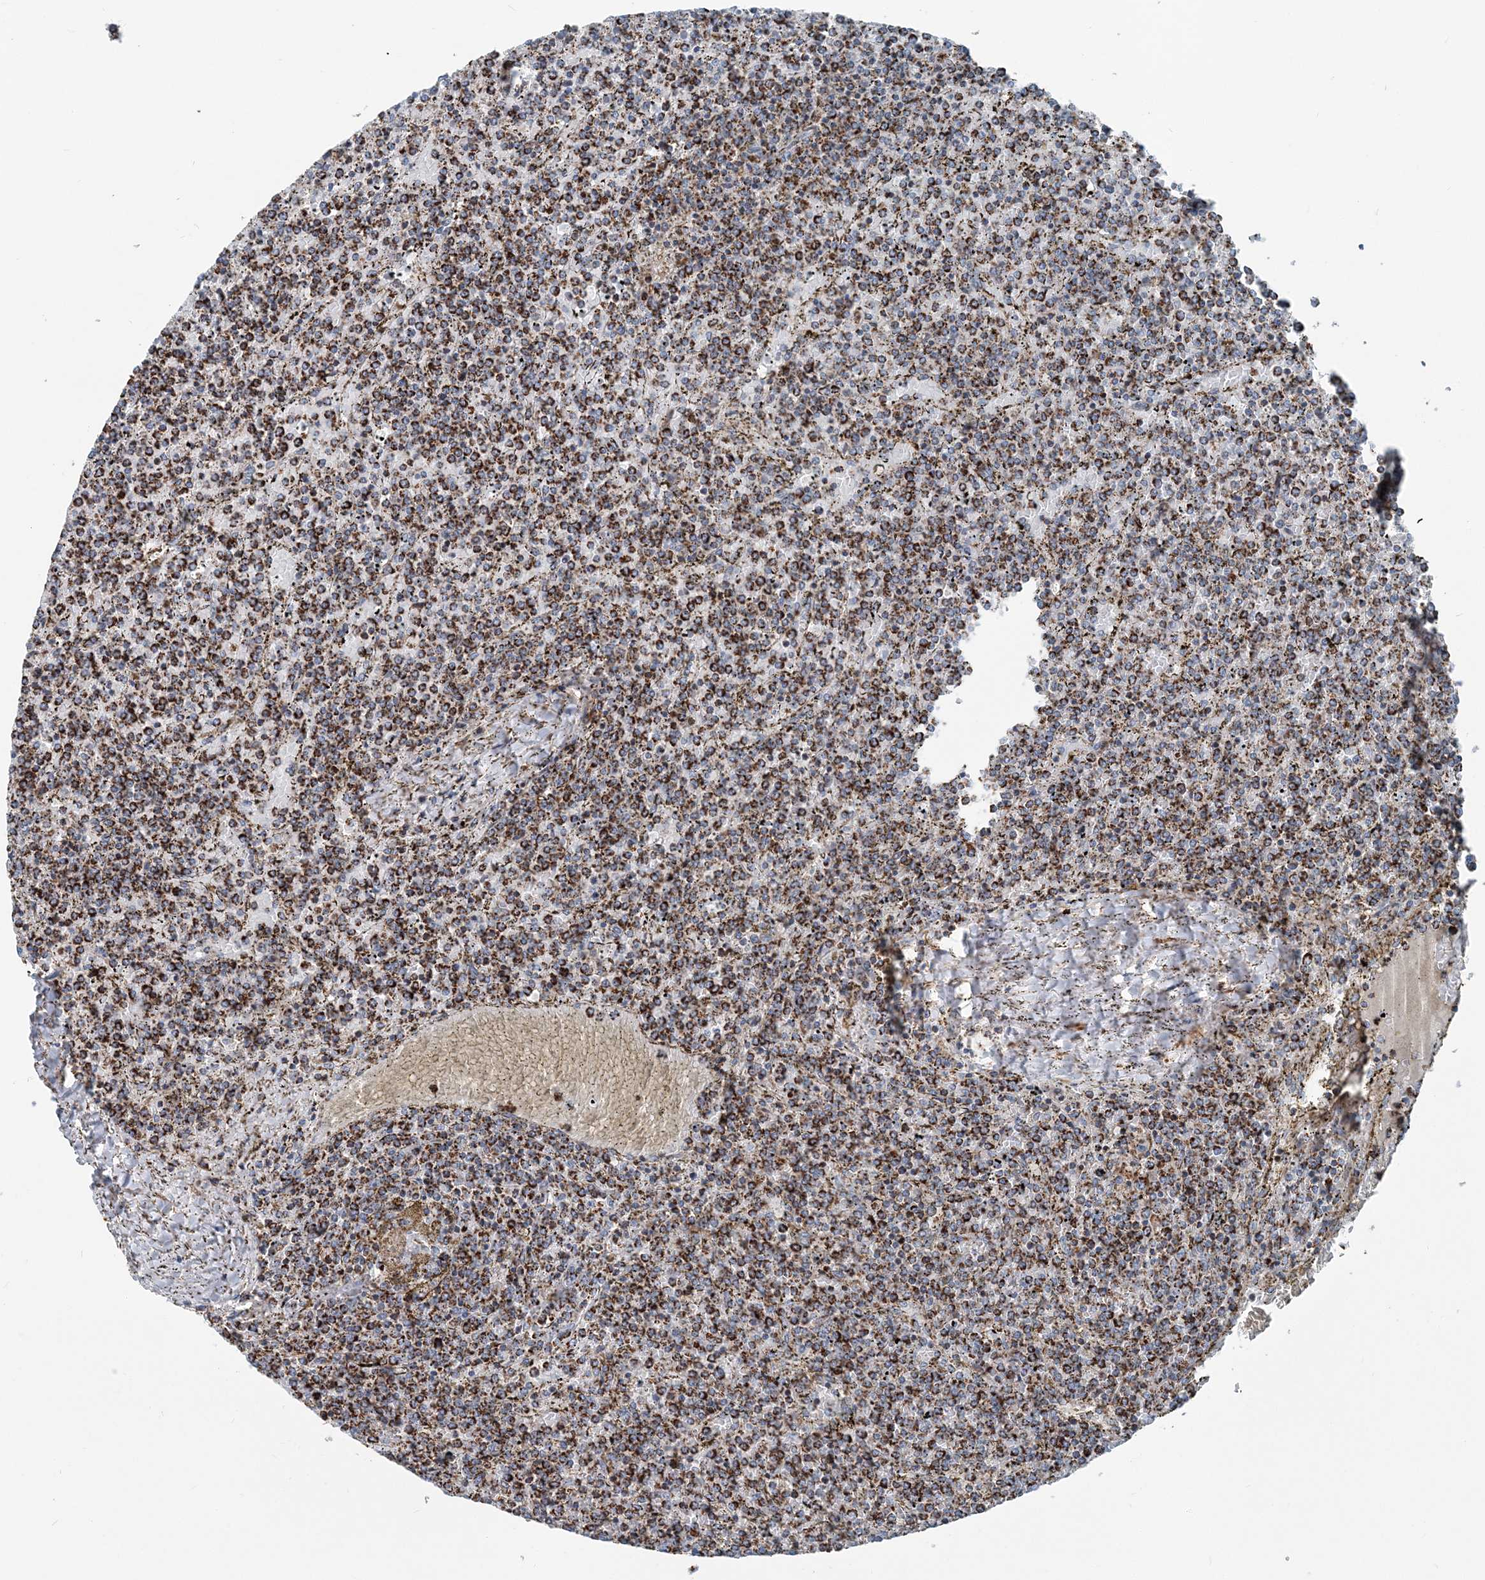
{"staining": {"intensity": "strong", "quantity": ">75%", "location": "cytoplasmic/membranous"}, "tissue": "lymphoma", "cell_type": "Tumor cells", "image_type": "cancer", "snomed": [{"axis": "morphology", "description": "Malignant lymphoma, non-Hodgkin's type, Low grade"}, {"axis": "topography", "description": "Spleen"}], "caption": "DAB (3,3'-diaminobenzidine) immunohistochemical staining of lymphoma displays strong cytoplasmic/membranous protein positivity in about >75% of tumor cells.", "gene": "INTU", "patient": {"sex": "female", "age": 19}}